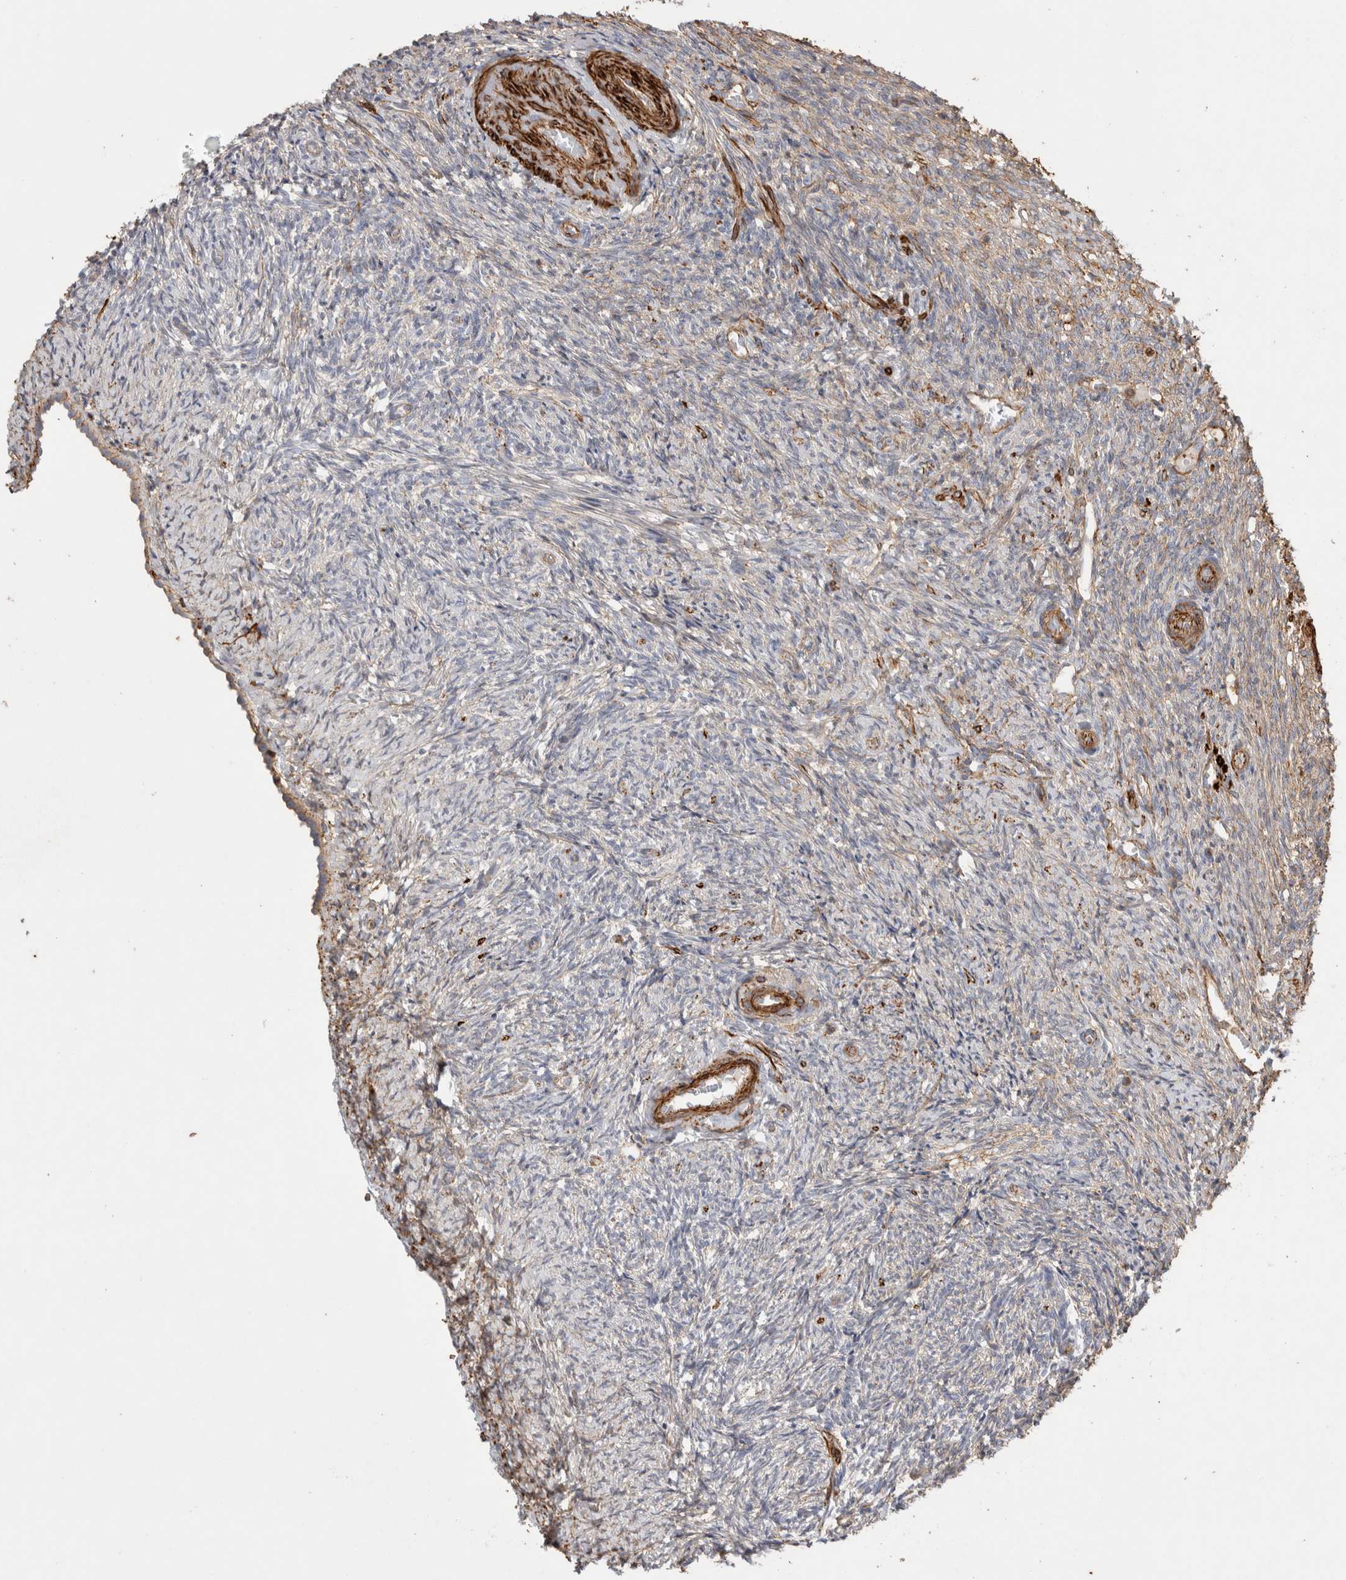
{"staining": {"intensity": "moderate", "quantity": ">75%", "location": "cytoplasmic/membranous"}, "tissue": "ovary", "cell_type": "Follicle cells", "image_type": "normal", "snomed": [{"axis": "morphology", "description": "Normal tissue, NOS"}, {"axis": "topography", "description": "Ovary"}], "caption": "Ovary stained with immunohistochemistry (IHC) demonstrates moderate cytoplasmic/membranous positivity in about >75% of follicle cells. (DAB (3,3'-diaminobenzidine) = brown stain, brightfield microscopy at high magnification).", "gene": "GPER1", "patient": {"sex": "female", "age": 41}}